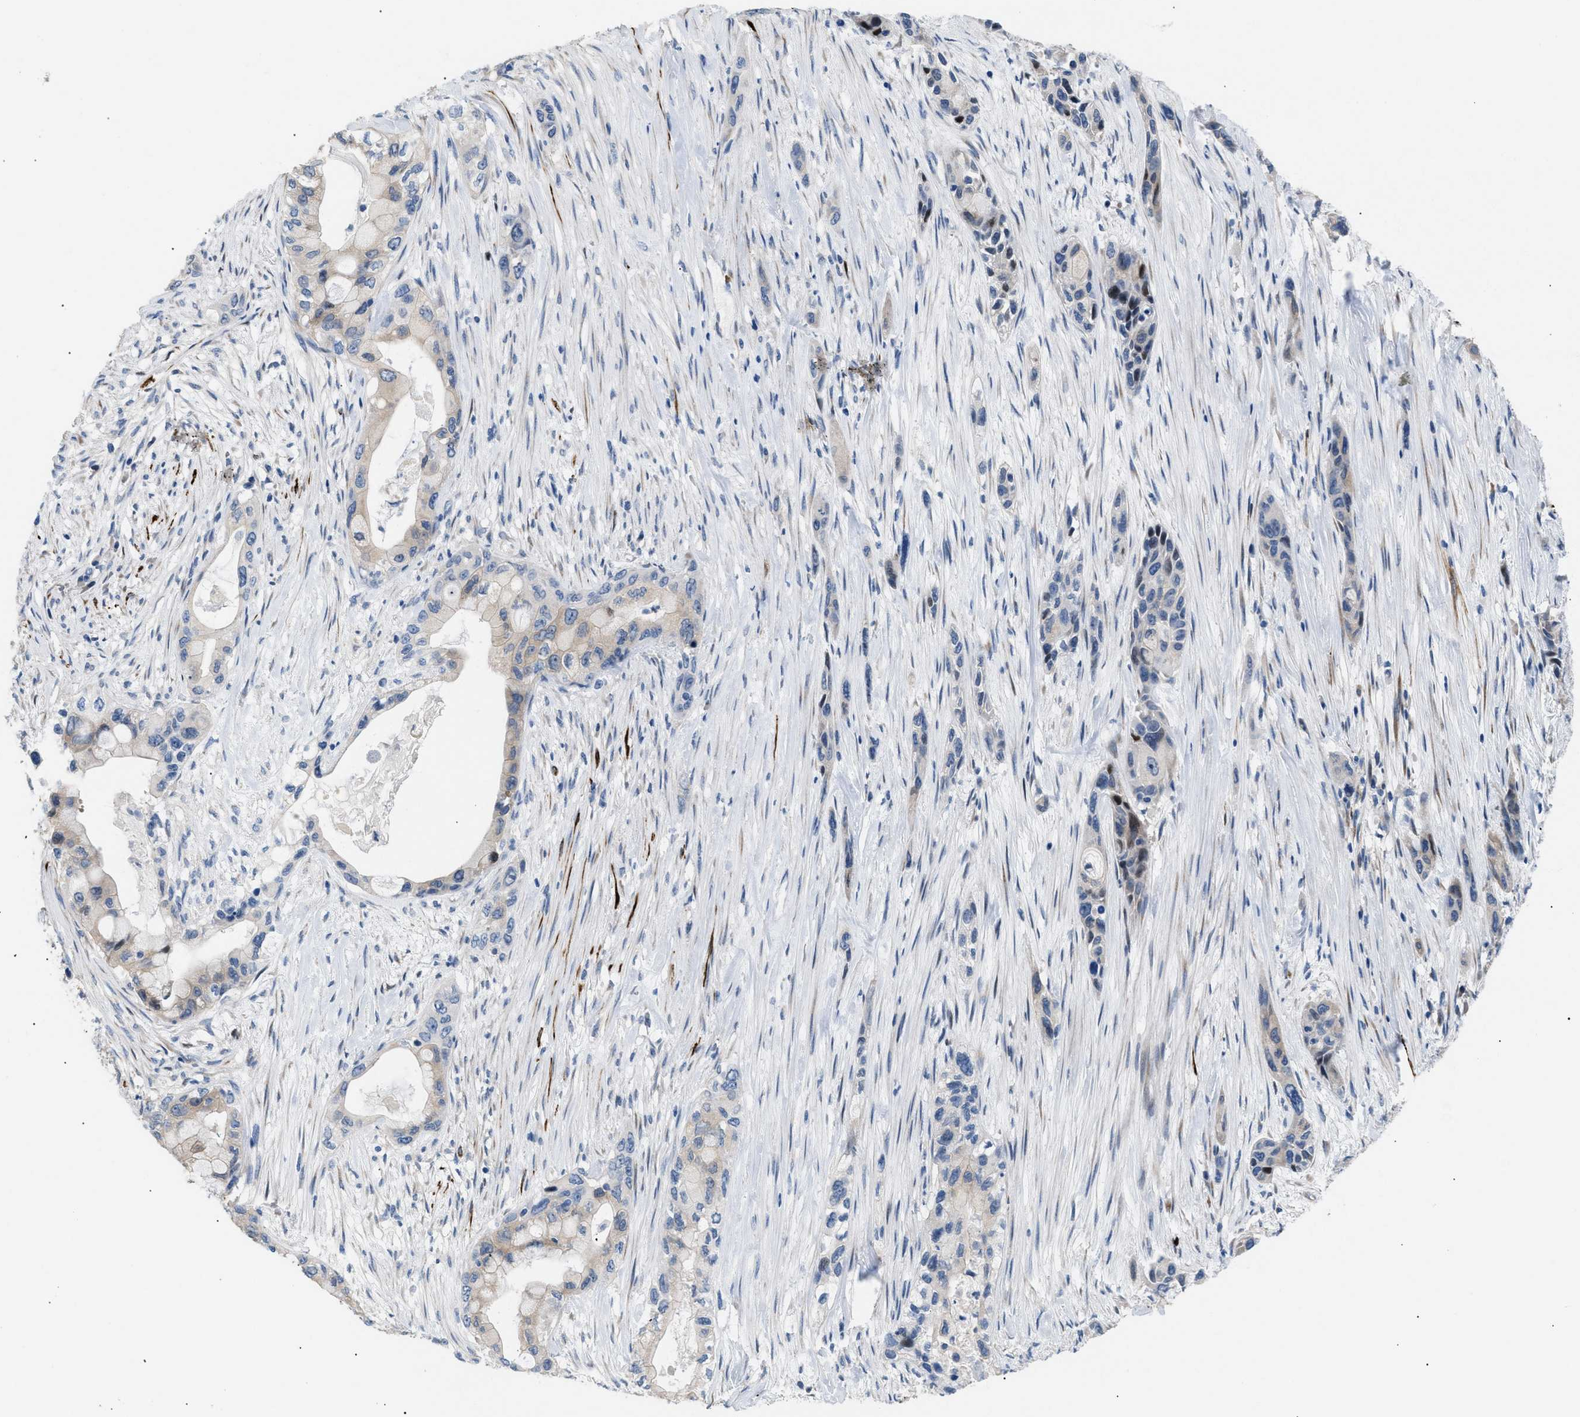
{"staining": {"intensity": "strong", "quantity": "<25%", "location": "nuclear"}, "tissue": "pancreatic cancer", "cell_type": "Tumor cells", "image_type": "cancer", "snomed": [{"axis": "morphology", "description": "Adenocarcinoma, NOS"}, {"axis": "topography", "description": "Pancreas"}], "caption": "DAB (3,3'-diaminobenzidine) immunohistochemical staining of human pancreatic cancer exhibits strong nuclear protein positivity in approximately <25% of tumor cells.", "gene": "ICA1", "patient": {"sex": "male", "age": 53}}